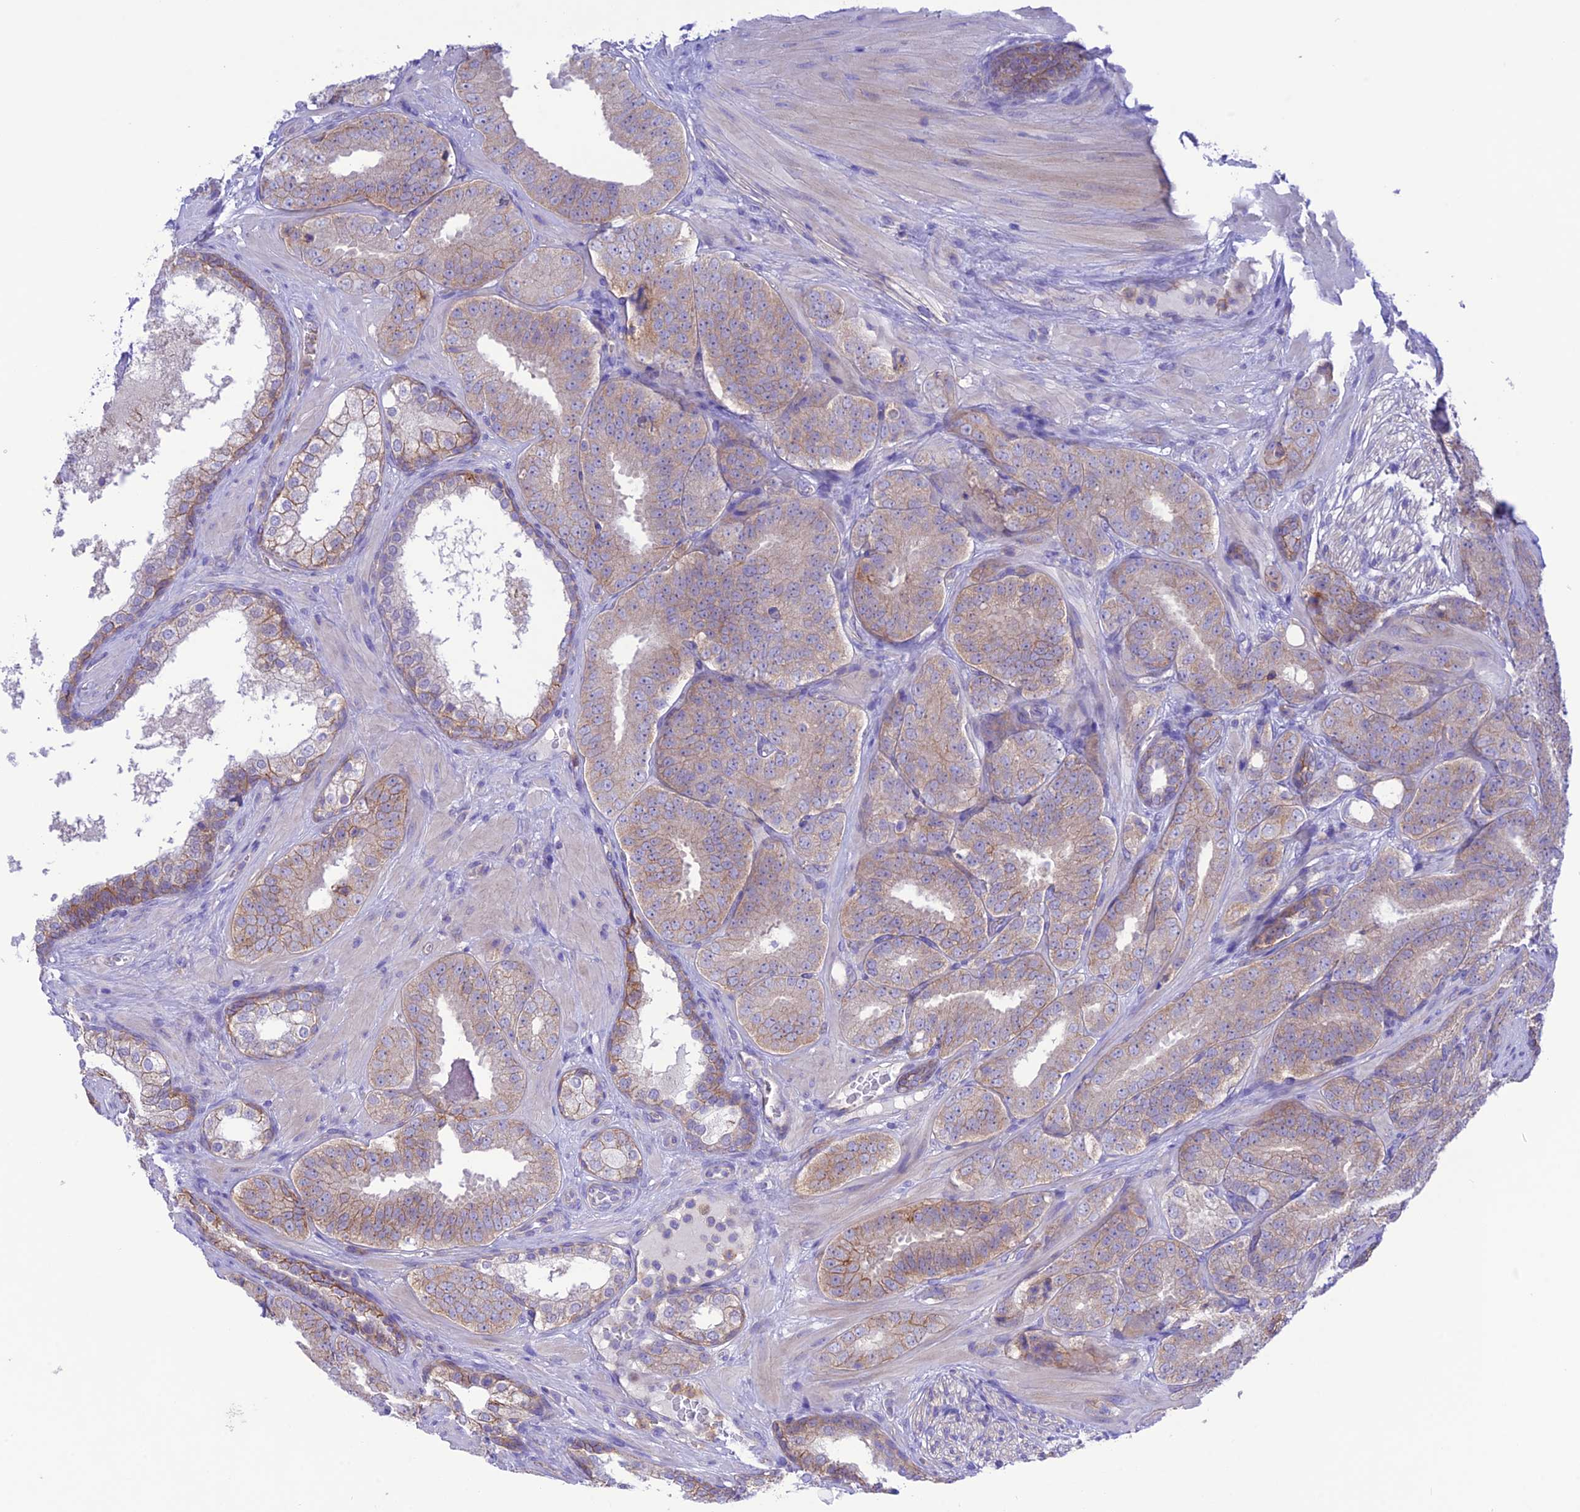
{"staining": {"intensity": "weak", "quantity": ">75%", "location": "cytoplasmic/membranous"}, "tissue": "prostate cancer", "cell_type": "Tumor cells", "image_type": "cancer", "snomed": [{"axis": "morphology", "description": "Adenocarcinoma, High grade"}, {"axis": "topography", "description": "Prostate"}], "caption": "Protein expression analysis of human prostate cancer (adenocarcinoma (high-grade)) reveals weak cytoplasmic/membranous positivity in approximately >75% of tumor cells.", "gene": "CHSY3", "patient": {"sex": "male", "age": 63}}